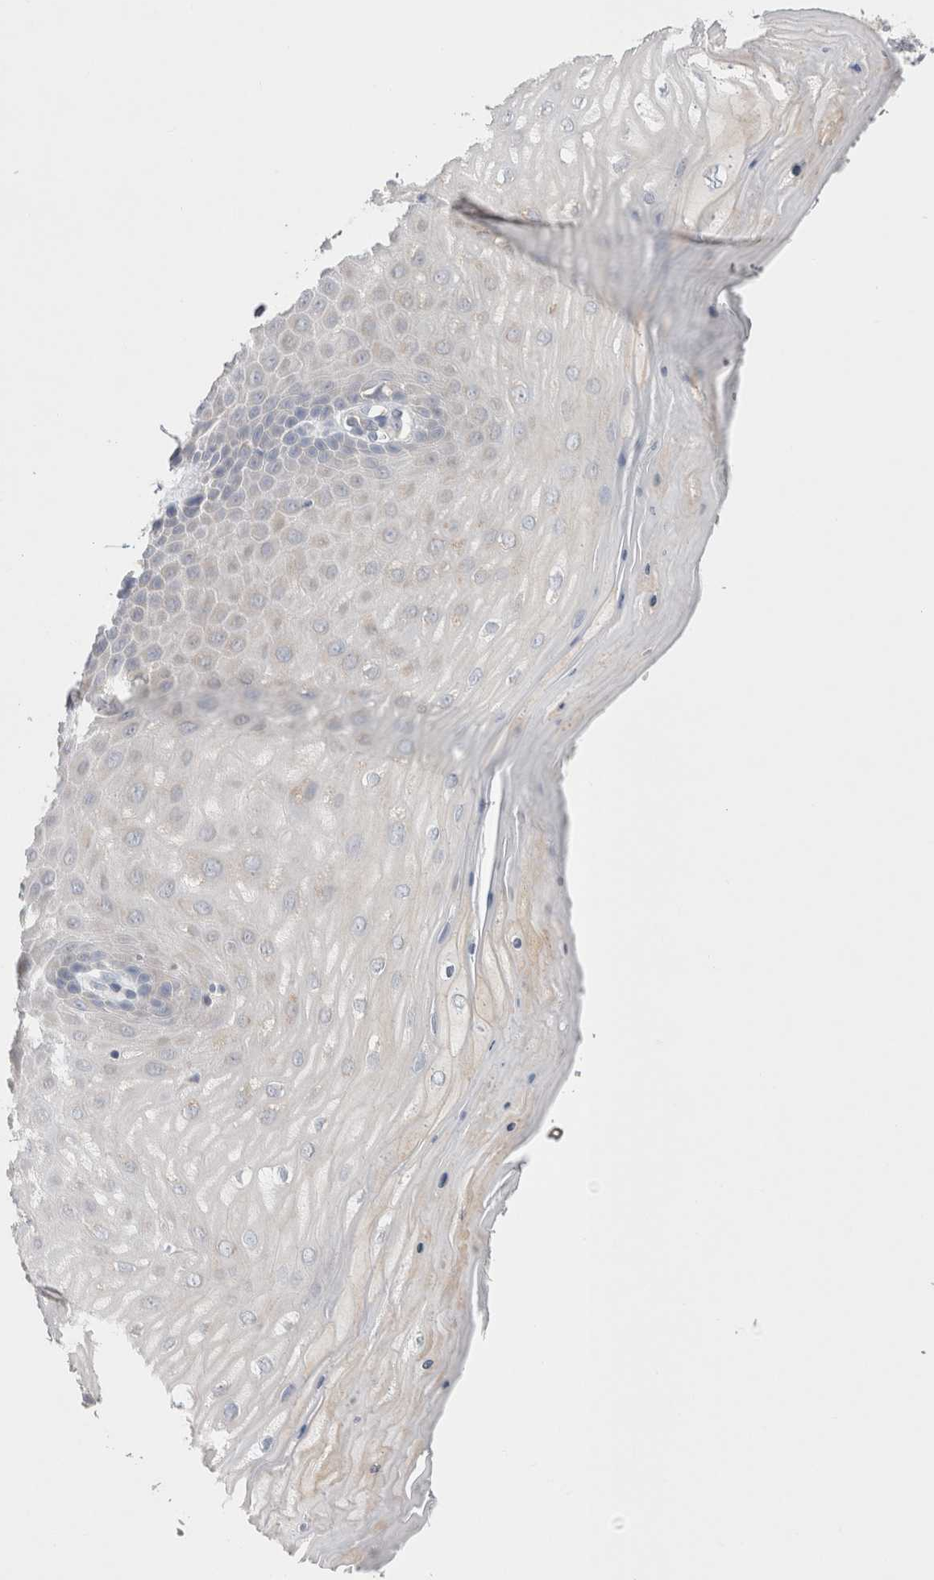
{"staining": {"intensity": "weak", "quantity": ">75%", "location": "cytoplasmic/membranous"}, "tissue": "cervix", "cell_type": "Glandular cells", "image_type": "normal", "snomed": [{"axis": "morphology", "description": "Normal tissue, NOS"}, {"axis": "topography", "description": "Cervix"}], "caption": "Benign cervix reveals weak cytoplasmic/membranous positivity in about >75% of glandular cells.", "gene": "NDOR1", "patient": {"sex": "female", "age": 55}}